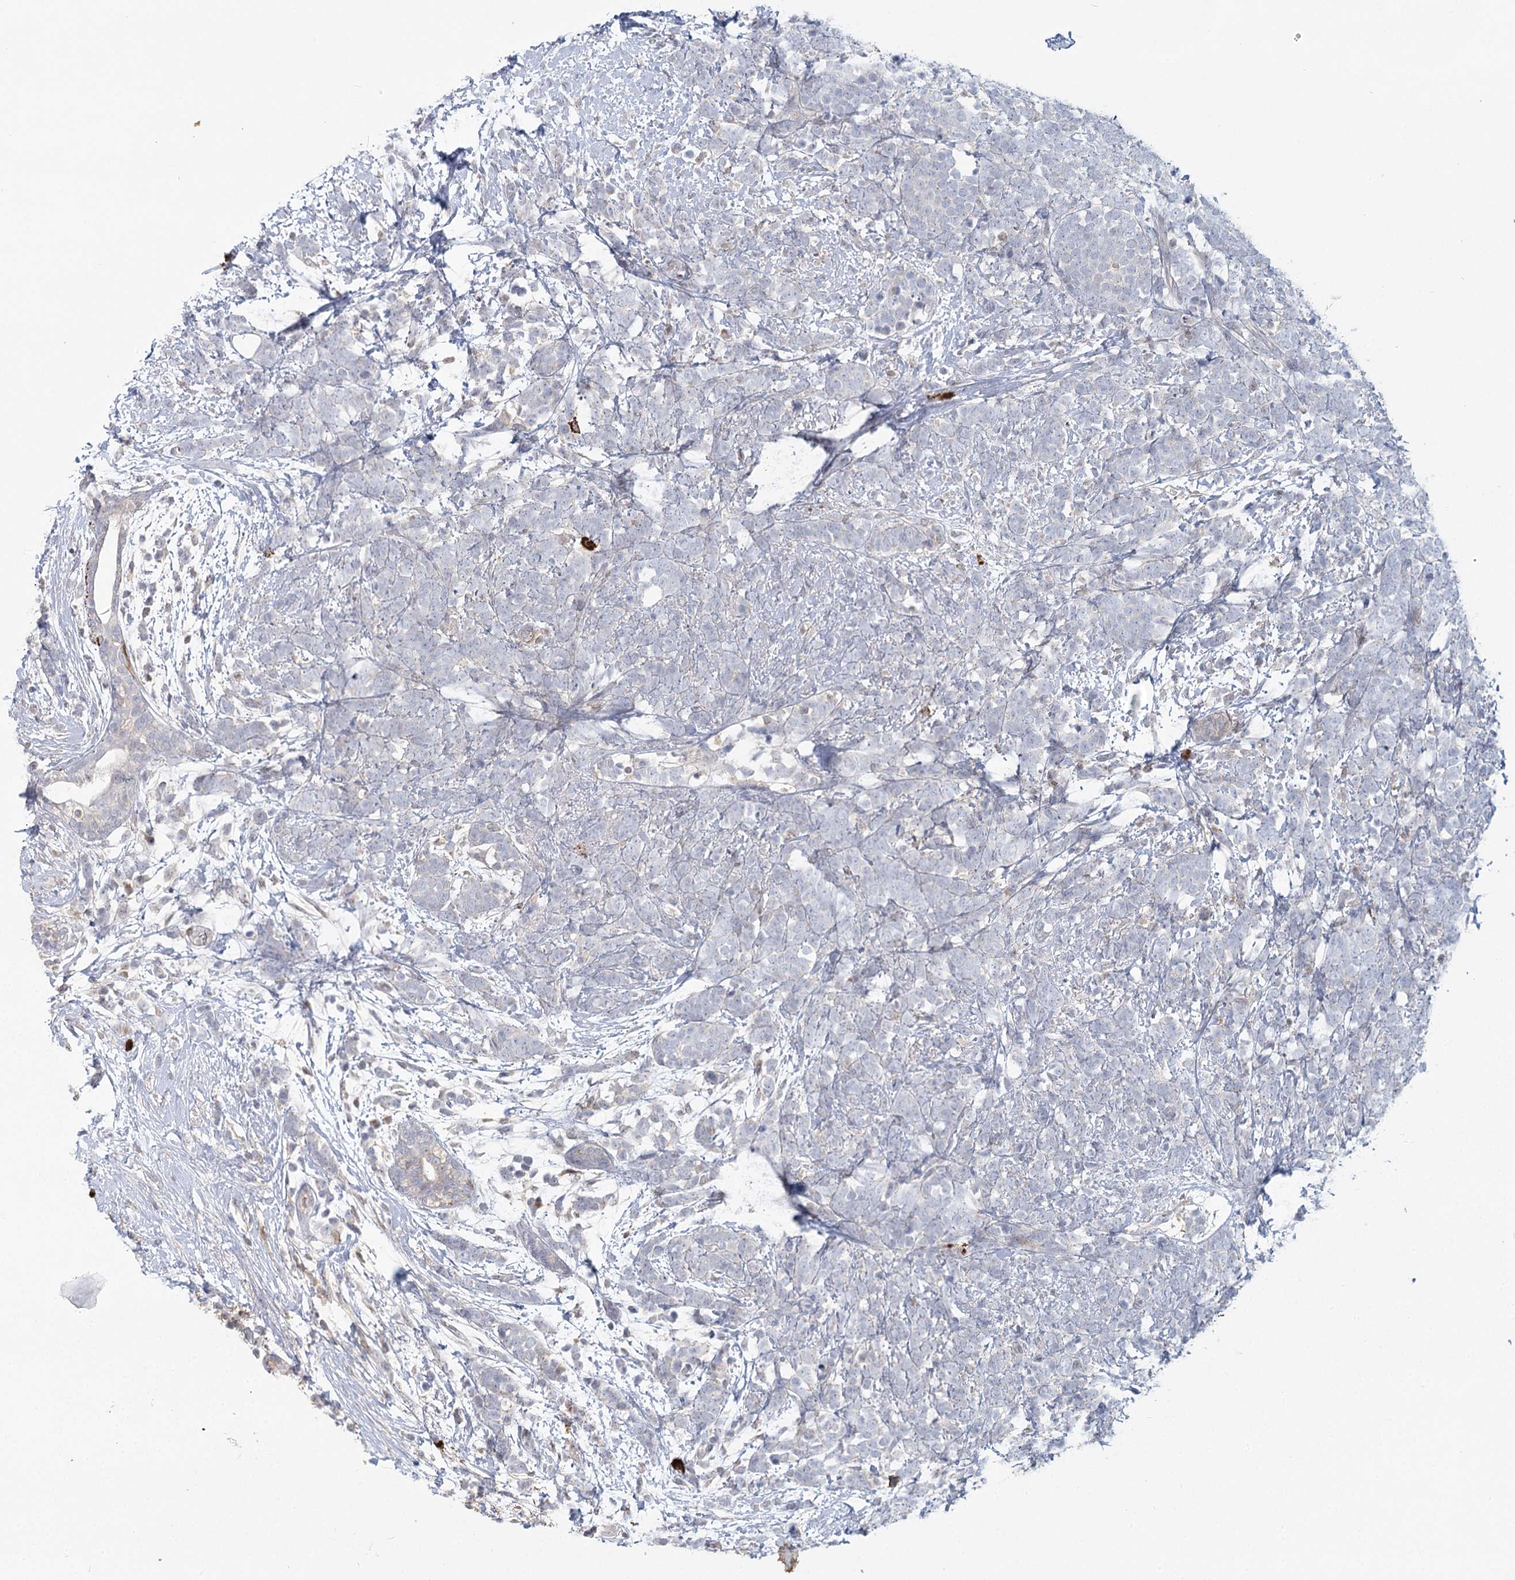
{"staining": {"intensity": "negative", "quantity": "none", "location": "none"}, "tissue": "breast cancer", "cell_type": "Tumor cells", "image_type": "cancer", "snomed": [{"axis": "morphology", "description": "Lobular carcinoma"}, {"axis": "topography", "description": "Breast"}], "caption": "The immunohistochemistry (IHC) histopathology image has no significant staining in tumor cells of lobular carcinoma (breast) tissue.", "gene": "USP11", "patient": {"sex": "female", "age": 58}}